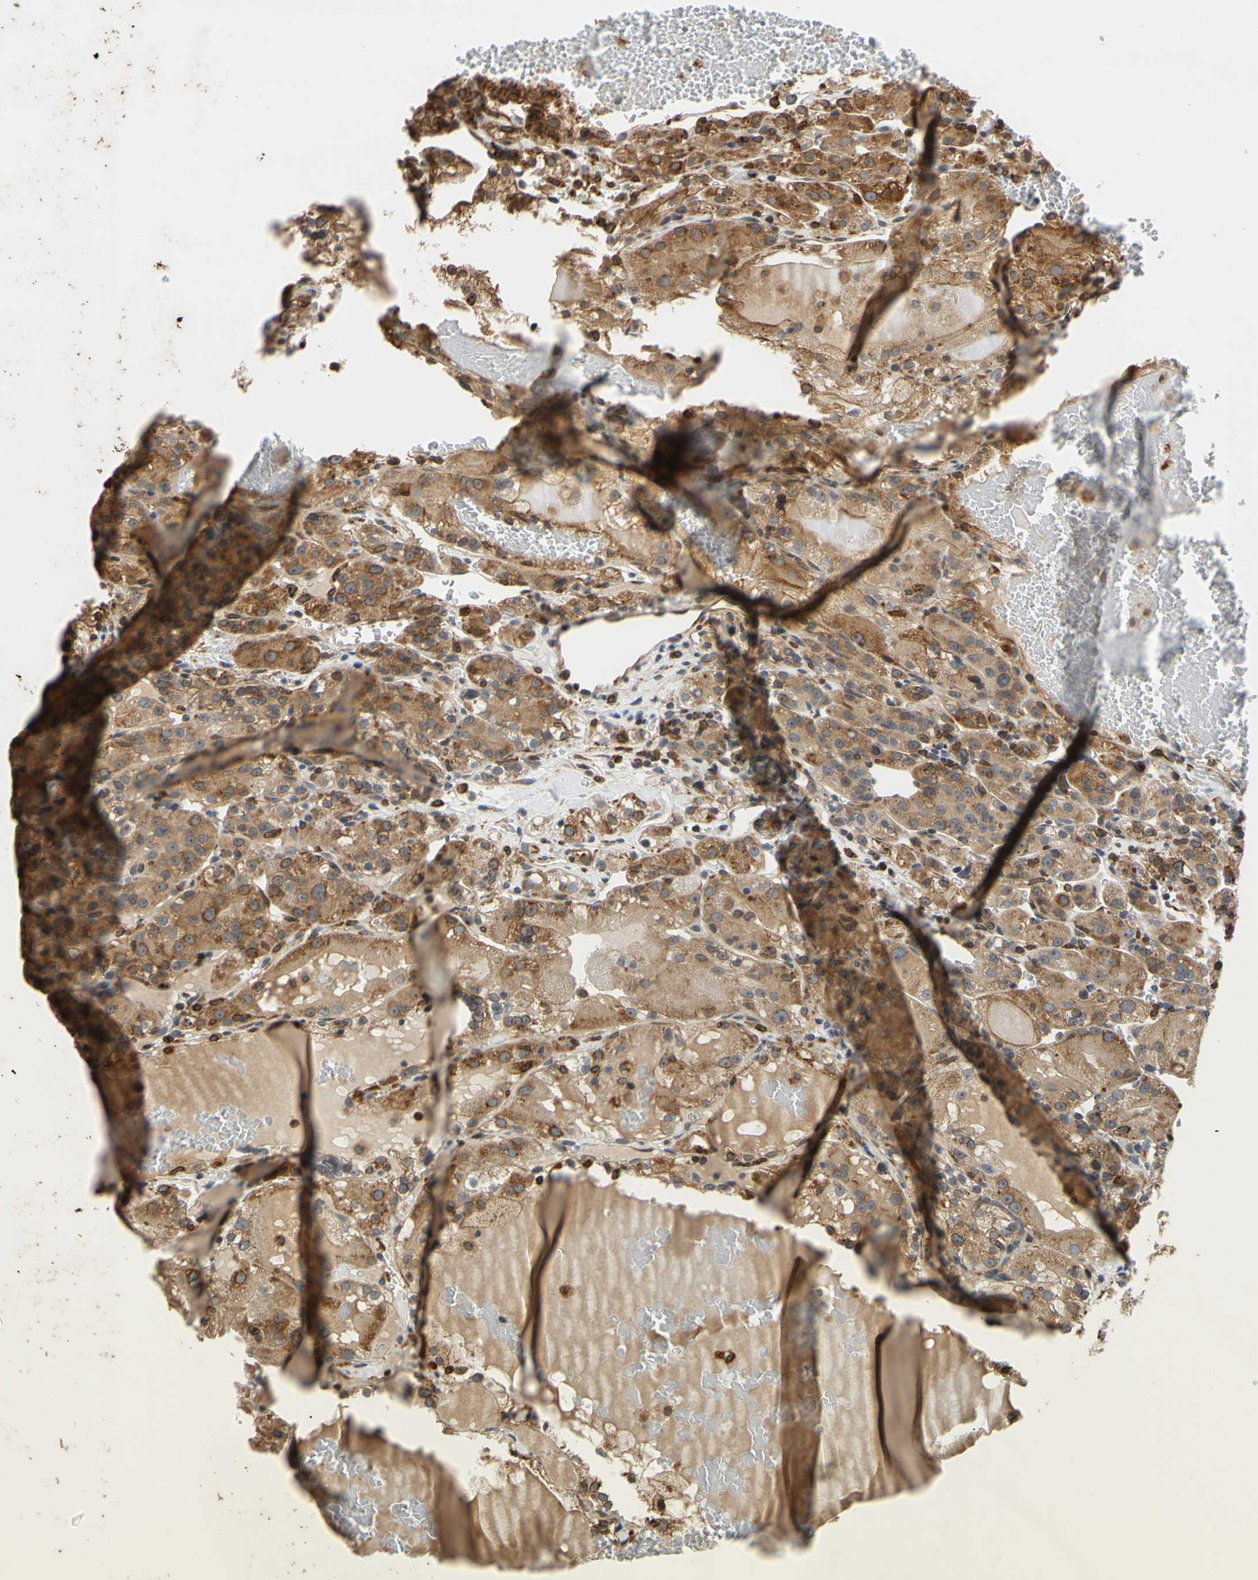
{"staining": {"intensity": "moderate", "quantity": ">75%", "location": "cytoplasmic/membranous"}, "tissue": "renal cancer", "cell_type": "Tumor cells", "image_type": "cancer", "snomed": [{"axis": "morphology", "description": "Normal tissue, NOS"}, {"axis": "morphology", "description": "Adenocarcinoma, NOS"}, {"axis": "topography", "description": "Kidney"}], "caption": "Tumor cells show moderate cytoplasmic/membranous positivity in approximately >75% of cells in renal adenocarcinoma.", "gene": "PLXNA2", "patient": {"sex": "male", "age": 61}}